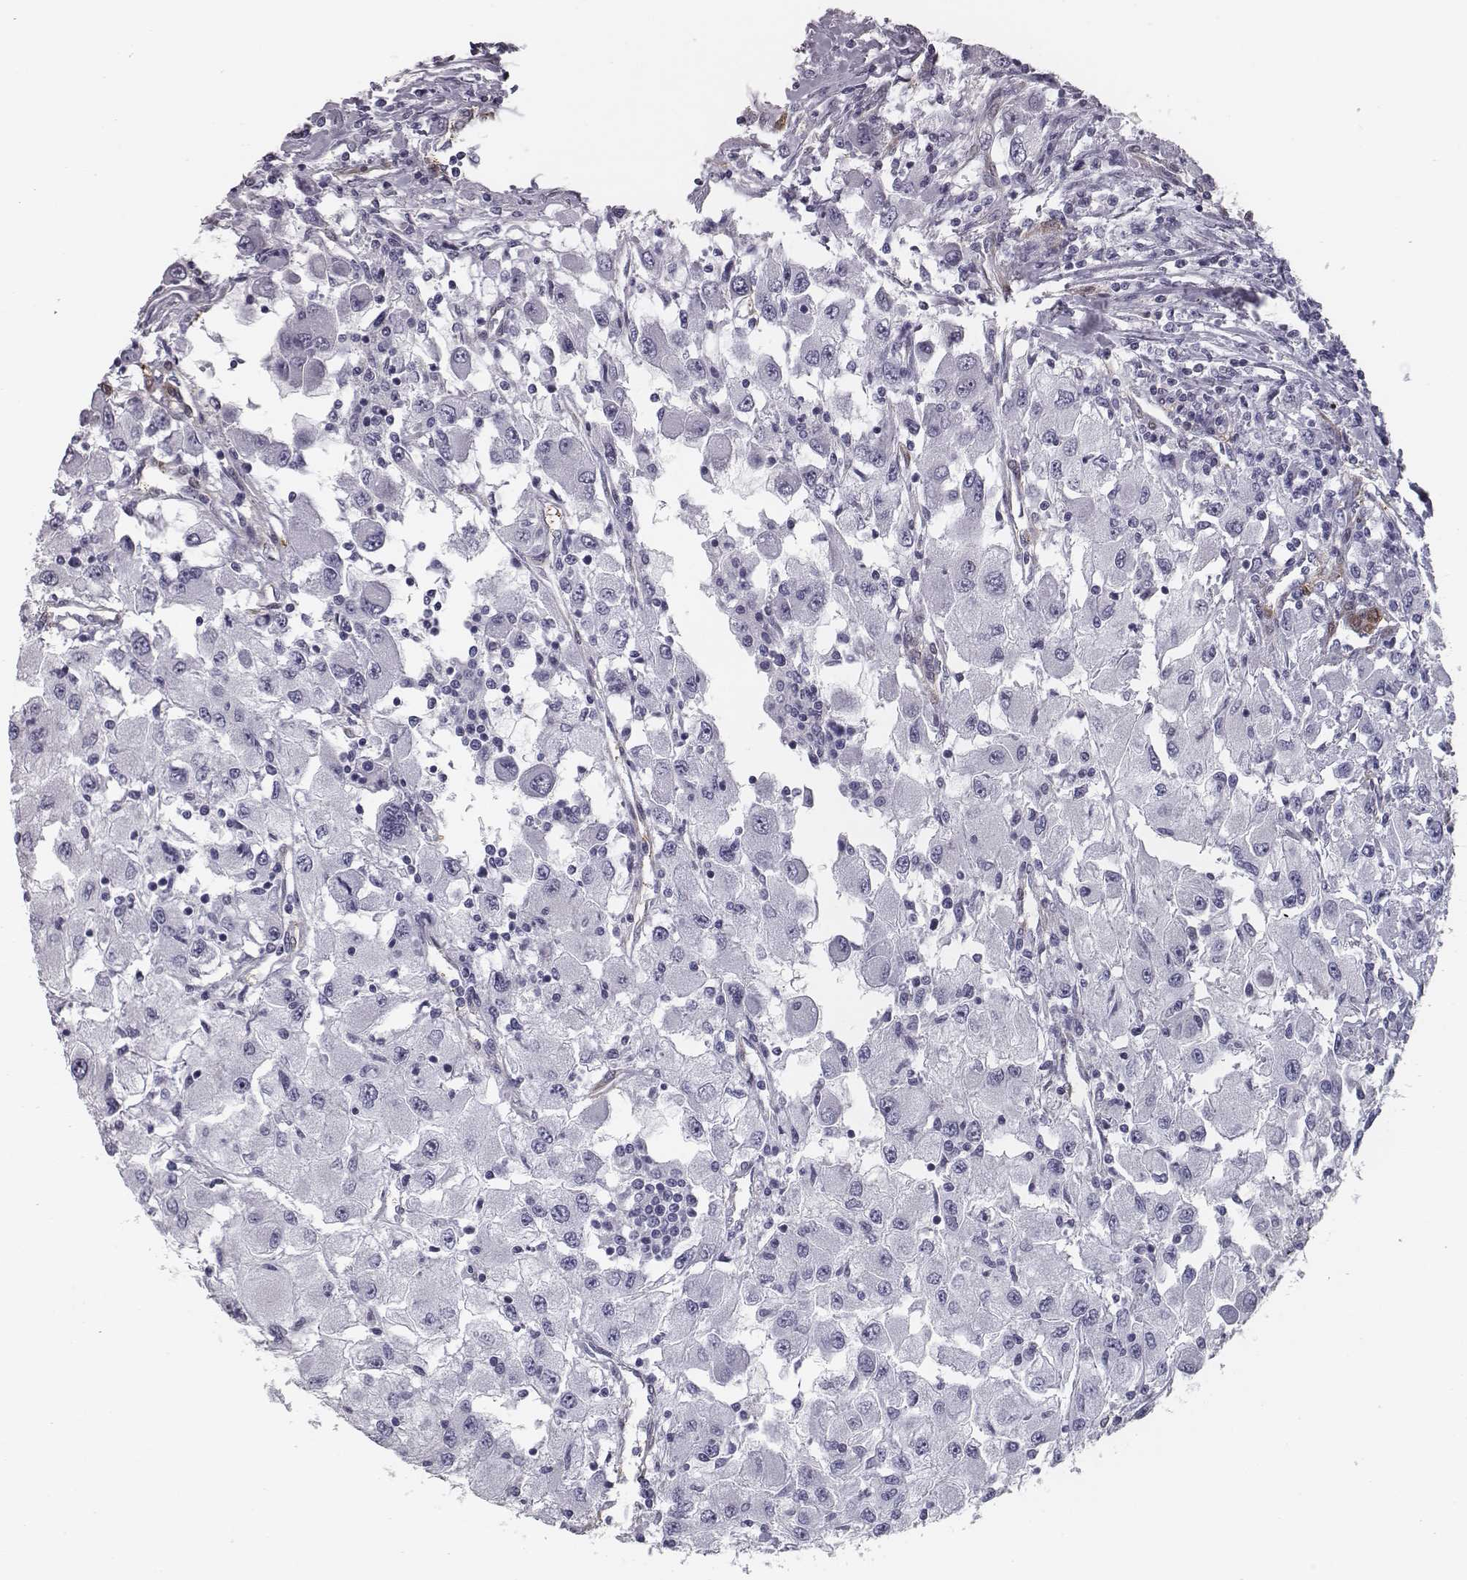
{"staining": {"intensity": "negative", "quantity": "none", "location": "none"}, "tissue": "renal cancer", "cell_type": "Tumor cells", "image_type": "cancer", "snomed": [{"axis": "morphology", "description": "Adenocarcinoma, NOS"}, {"axis": "topography", "description": "Kidney"}], "caption": "Histopathology image shows no protein staining in tumor cells of adenocarcinoma (renal) tissue.", "gene": "ISYNA1", "patient": {"sex": "female", "age": 67}}